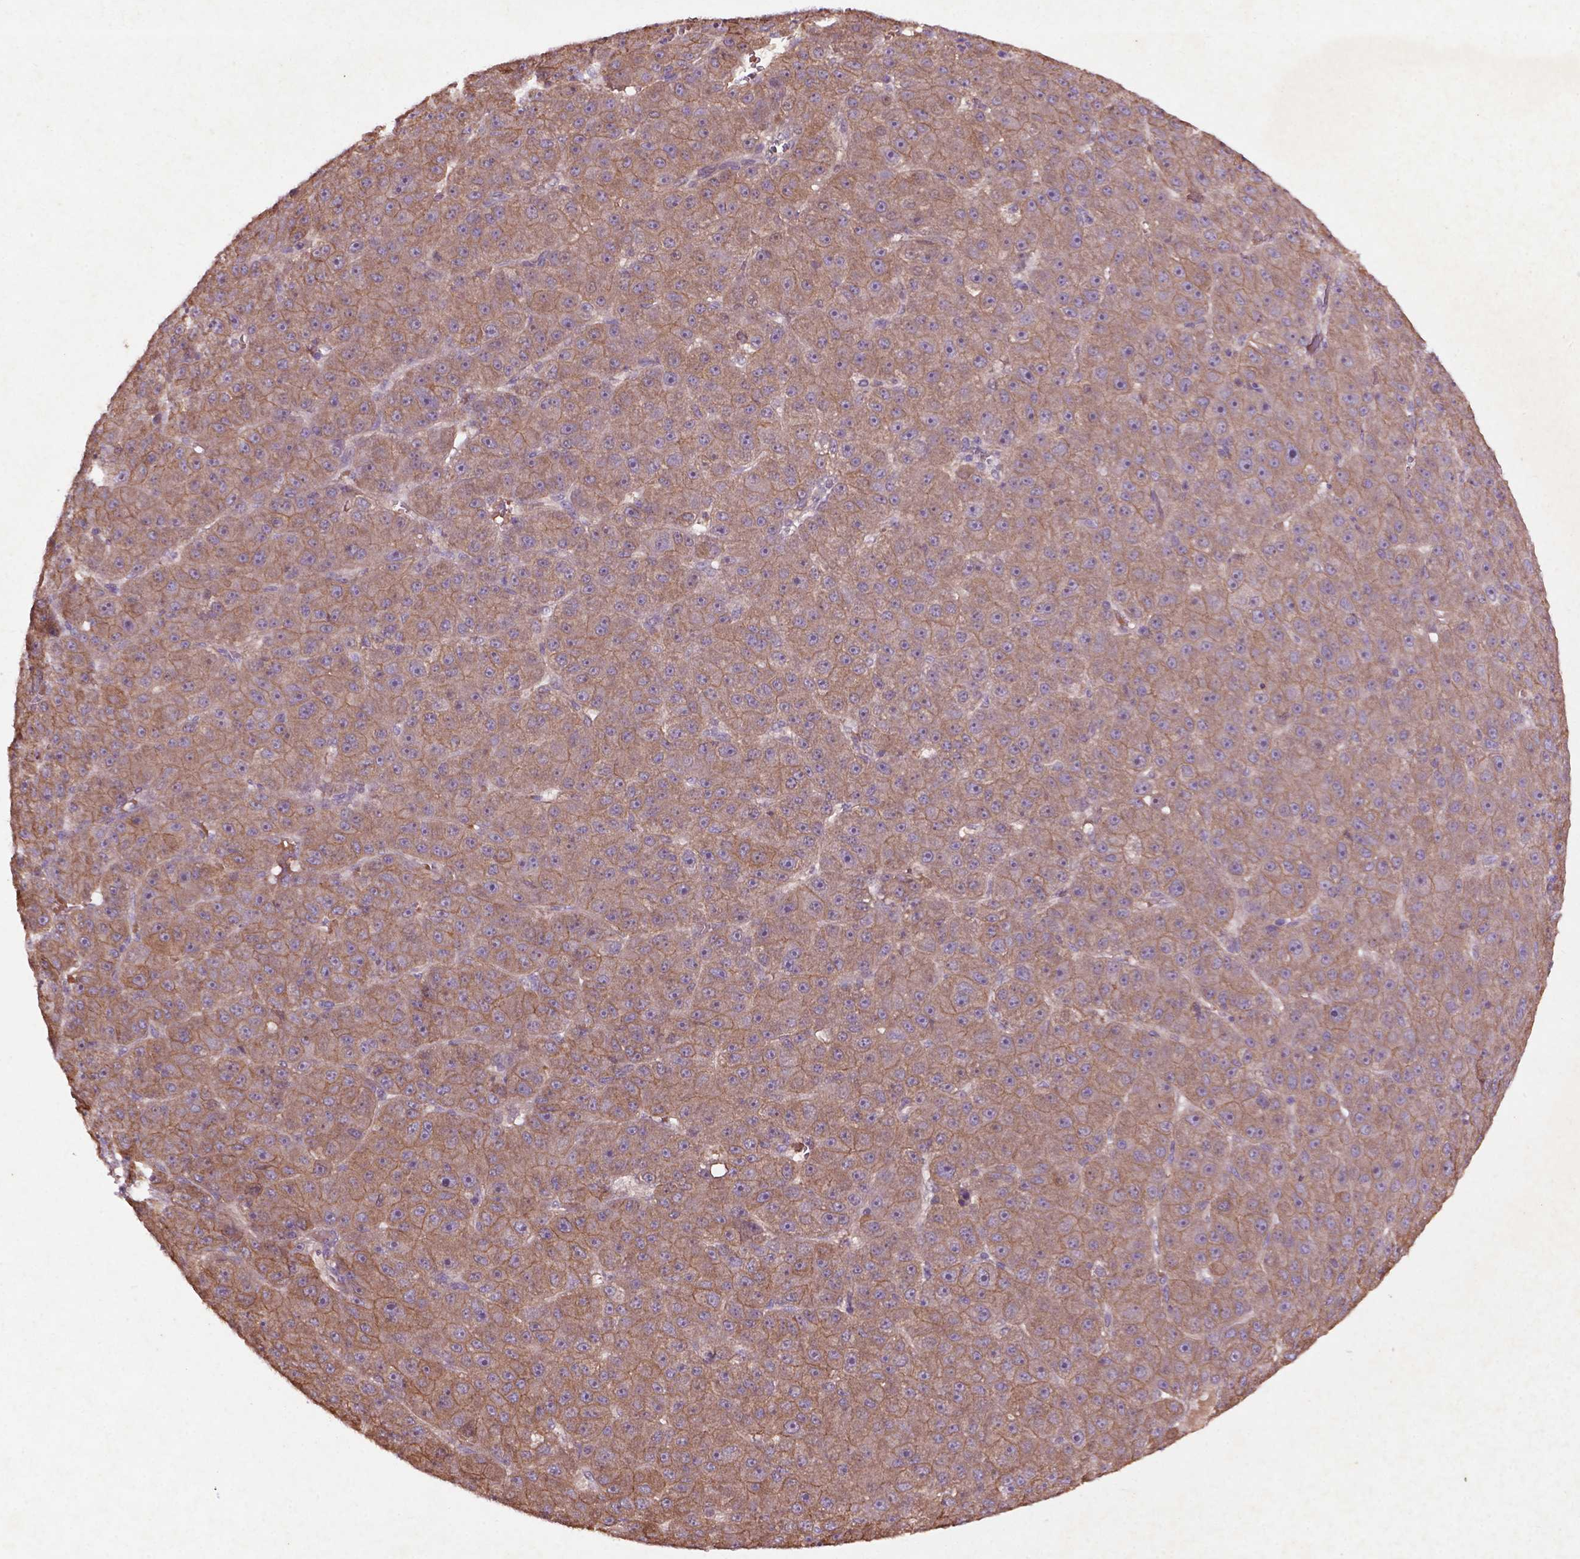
{"staining": {"intensity": "moderate", "quantity": ">75%", "location": "cytoplasmic/membranous"}, "tissue": "liver cancer", "cell_type": "Tumor cells", "image_type": "cancer", "snomed": [{"axis": "morphology", "description": "Carcinoma, Hepatocellular, NOS"}, {"axis": "topography", "description": "Liver"}], "caption": "Protein expression analysis of human liver hepatocellular carcinoma reveals moderate cytoplasmic/membranous staining in approximately >75% of tumor cells. The staining was performed using DAB to visualize the protein expression in brown, while the nuclei were stained in blue with hematoxylin (Magnification: 20x).", "gene": "COQ2", "patient": {"sex": "male", "age": 67}}